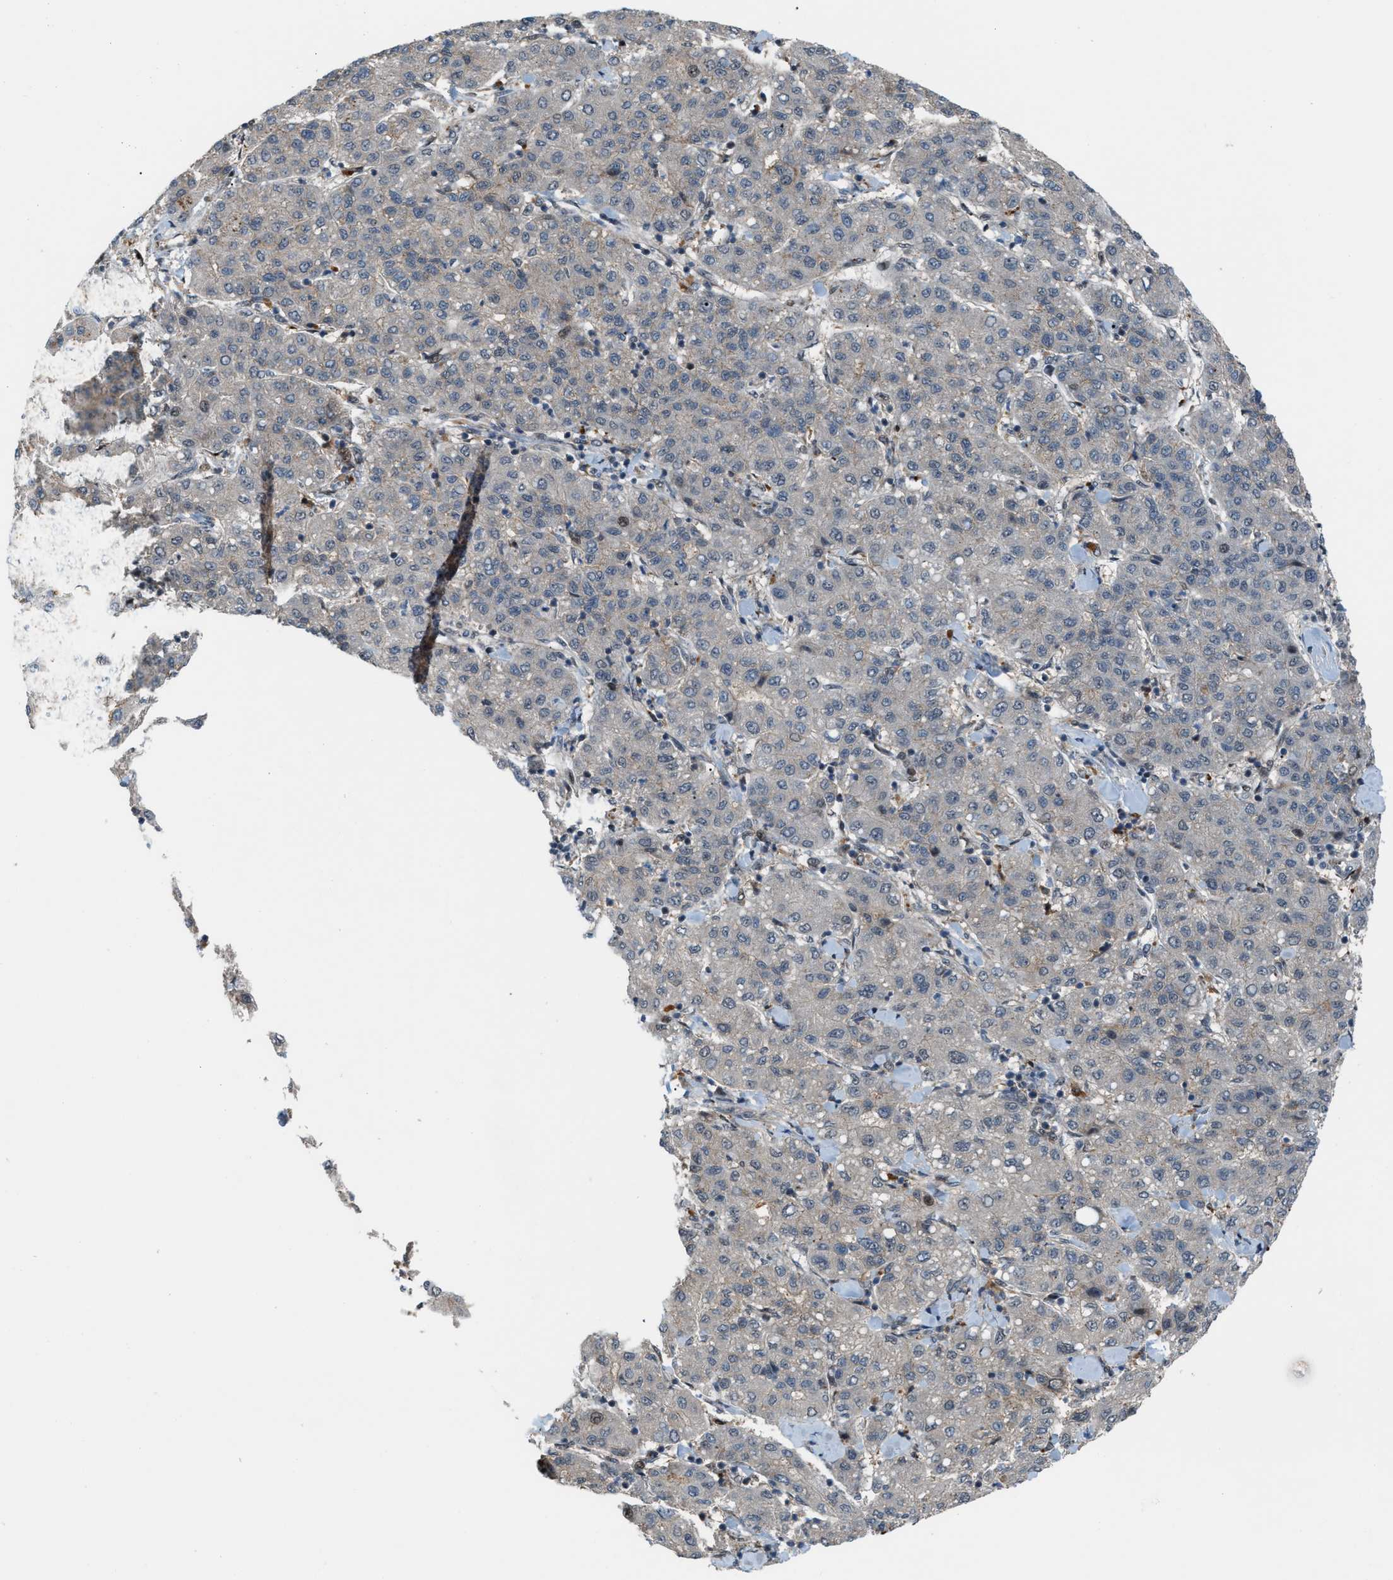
{"staining": {"intensity": "negative", "quantity": "none", "location": "none"}, "tissue": "liver cancer", "cell_type": "Tumor cells", "image_type": "cancer", "snomed": [{"axis": "morphology", "description": "Carcinoma, Hepatocellular, NOS"}, {"axis": "topography", "description": "Liver"}], "caption": "Immunohistochemistry of human liver cancer (hepatocellular carcinoma) exhibits no positivity in tumor cells.", "gene": "RFFL", "patient": {"sex": "male", "age": 65}}